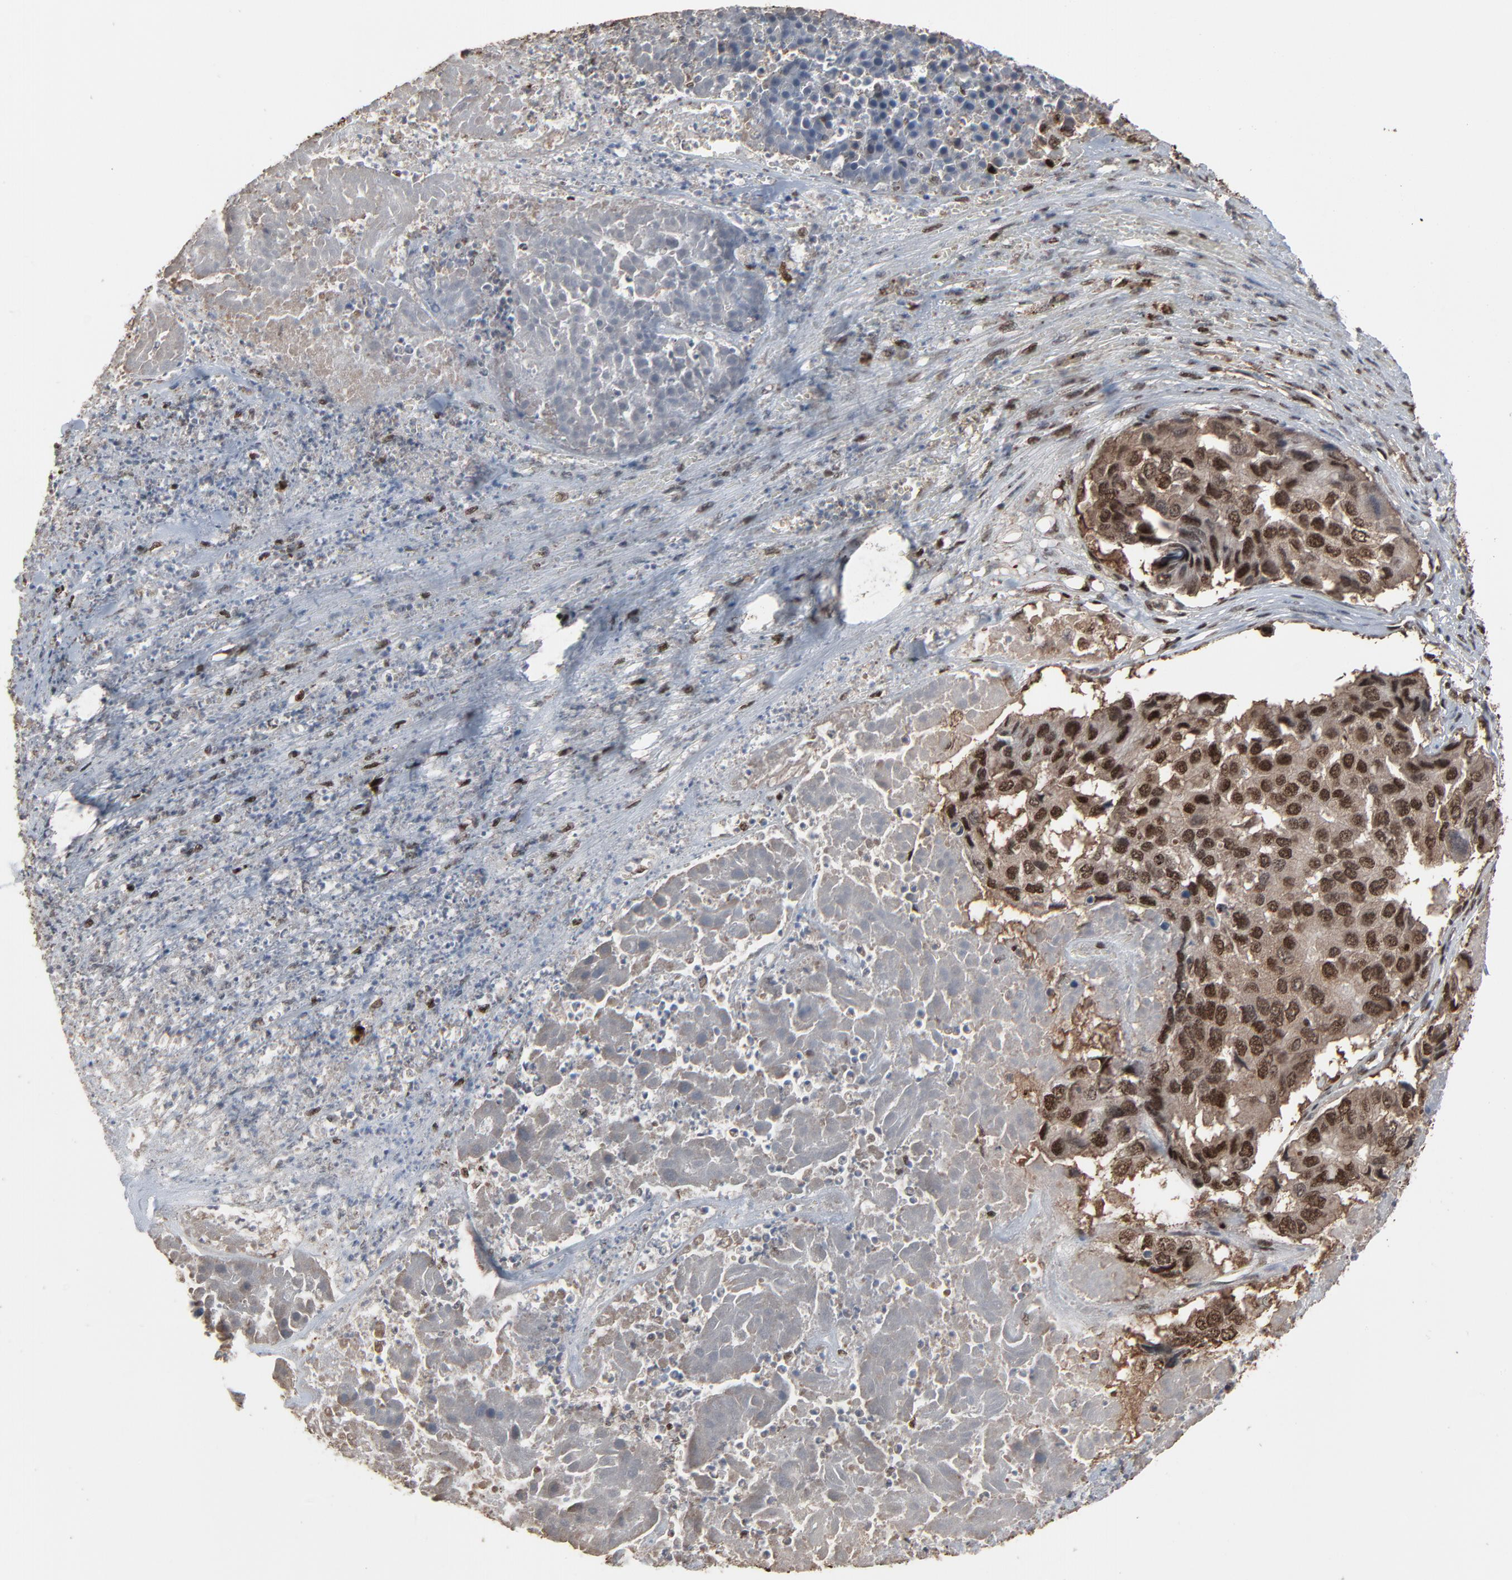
{"staining": {"intensity": "strong", "quantity": ">75%", "location": "cytoplasmic/membranous,nuclear"}, "tissue": "pancreatic cancer", "cell_type": "Tumor cells", "image_type": "cancer", "snomed": [{"axis": "morphology", "description": "Adenocarcinoma, NOS"}, {"axis": "topography", "description": "Pancreas"}], "caption": "Adenocarcinoma (pancreatic) tissue shows strong cytoplasmic/membranous and nuclear expression in about >75% of tumor cells, visualized by immunohistochemistry. (Stains: DAB in brown, nuclei in blue, Microscopy: brightfield microscopy at high magnification).", "gene": "MEIS2", "patient": {"sex": "male", "age": 50}}